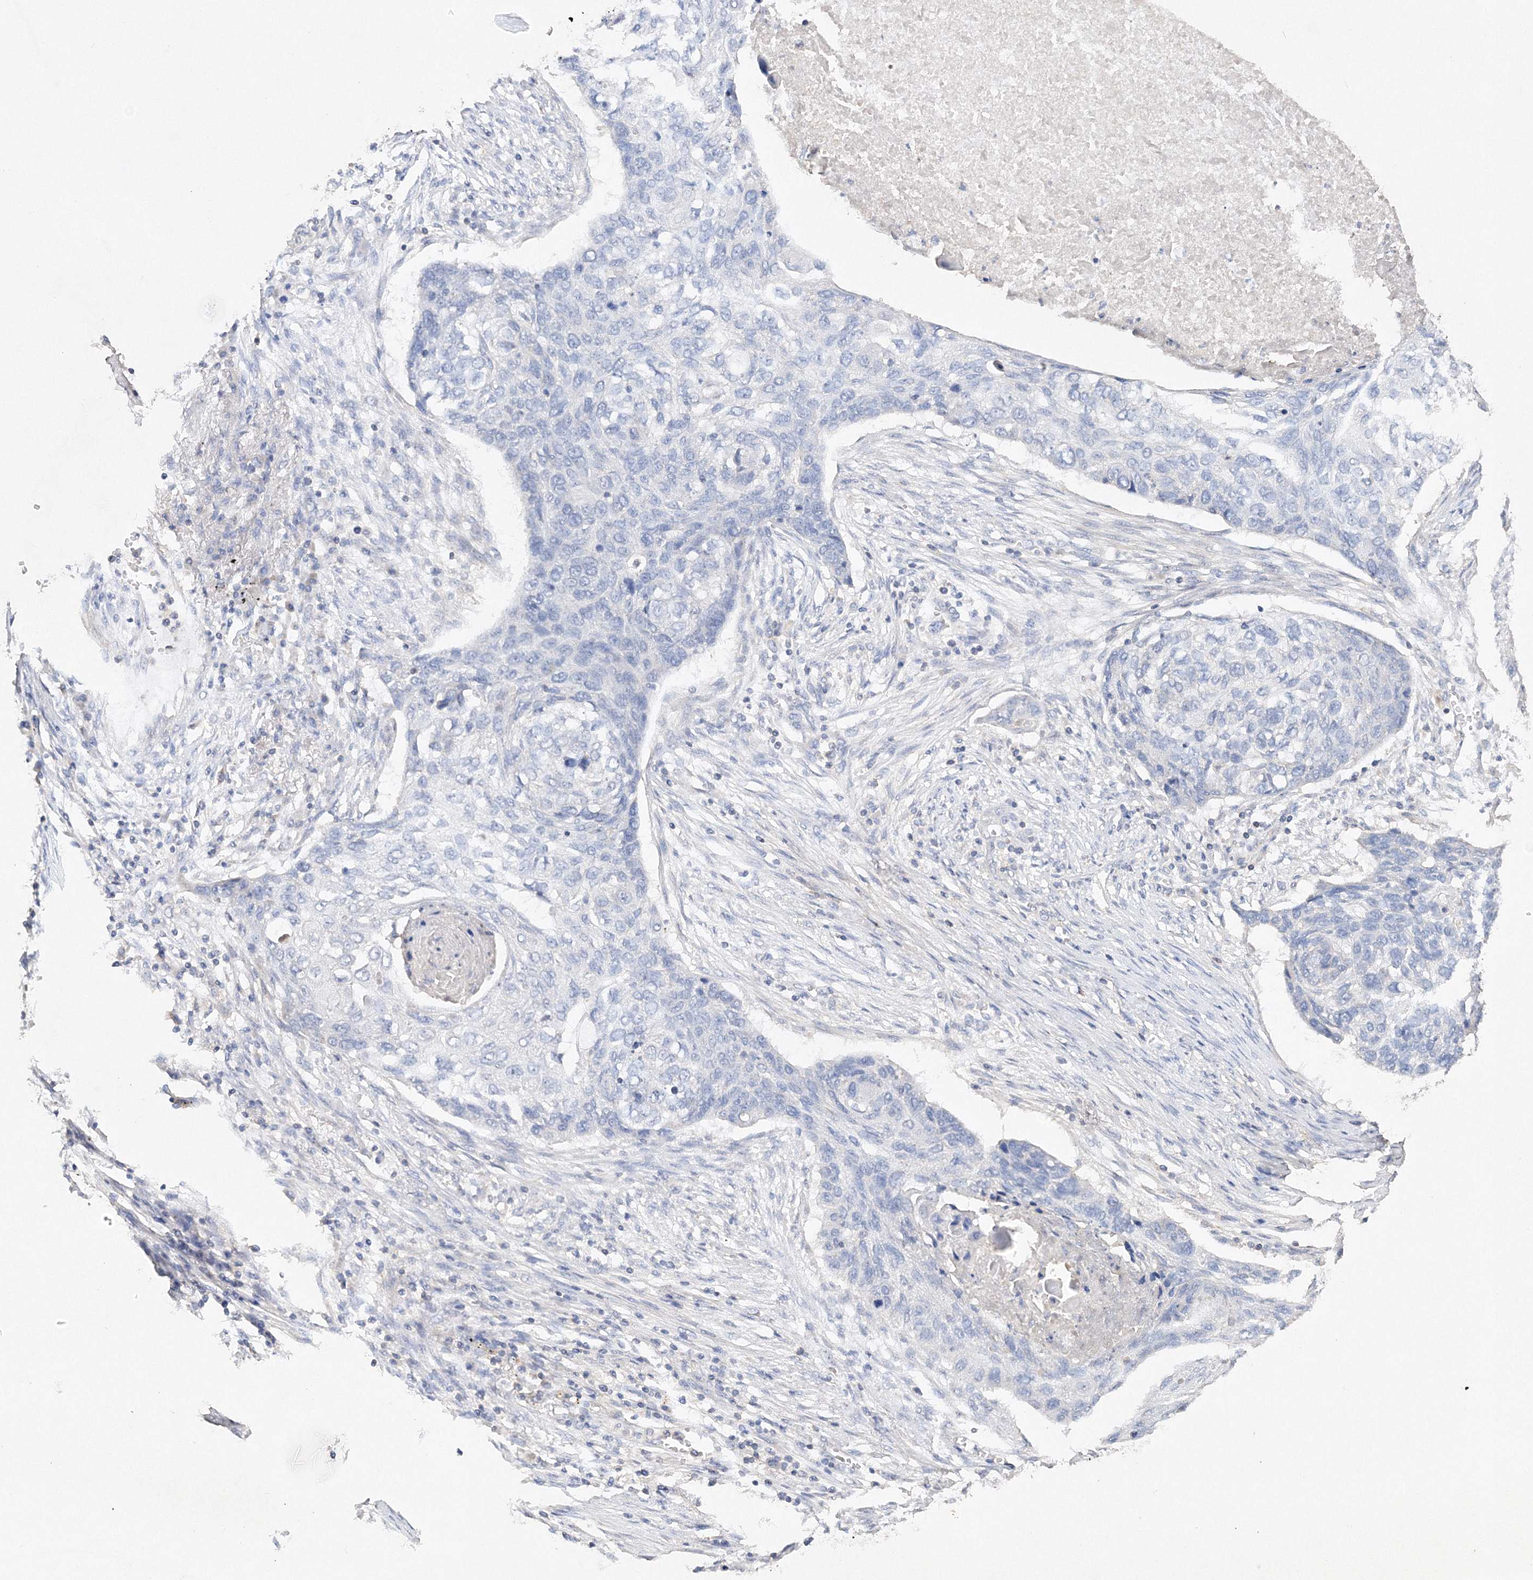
{"staining": {"intensity": "negative", "quantity": "none", "location": "none"}, "tissue": "lung cancer", "cell_type": "Tumor cells", "image_type": "cancer", "snomed": [{"axis": "morphology", "description": "Squamous cell carcinoma, NOS"}, {"axis": "topography", "description": "Lung"}], "caption": "Micrograph shows no protein expression in tumor cells of lung cancer (squamous cell carcinoma) tissue.", "gene": "GLS", "patient": {"sex": "female", "age": 63}}